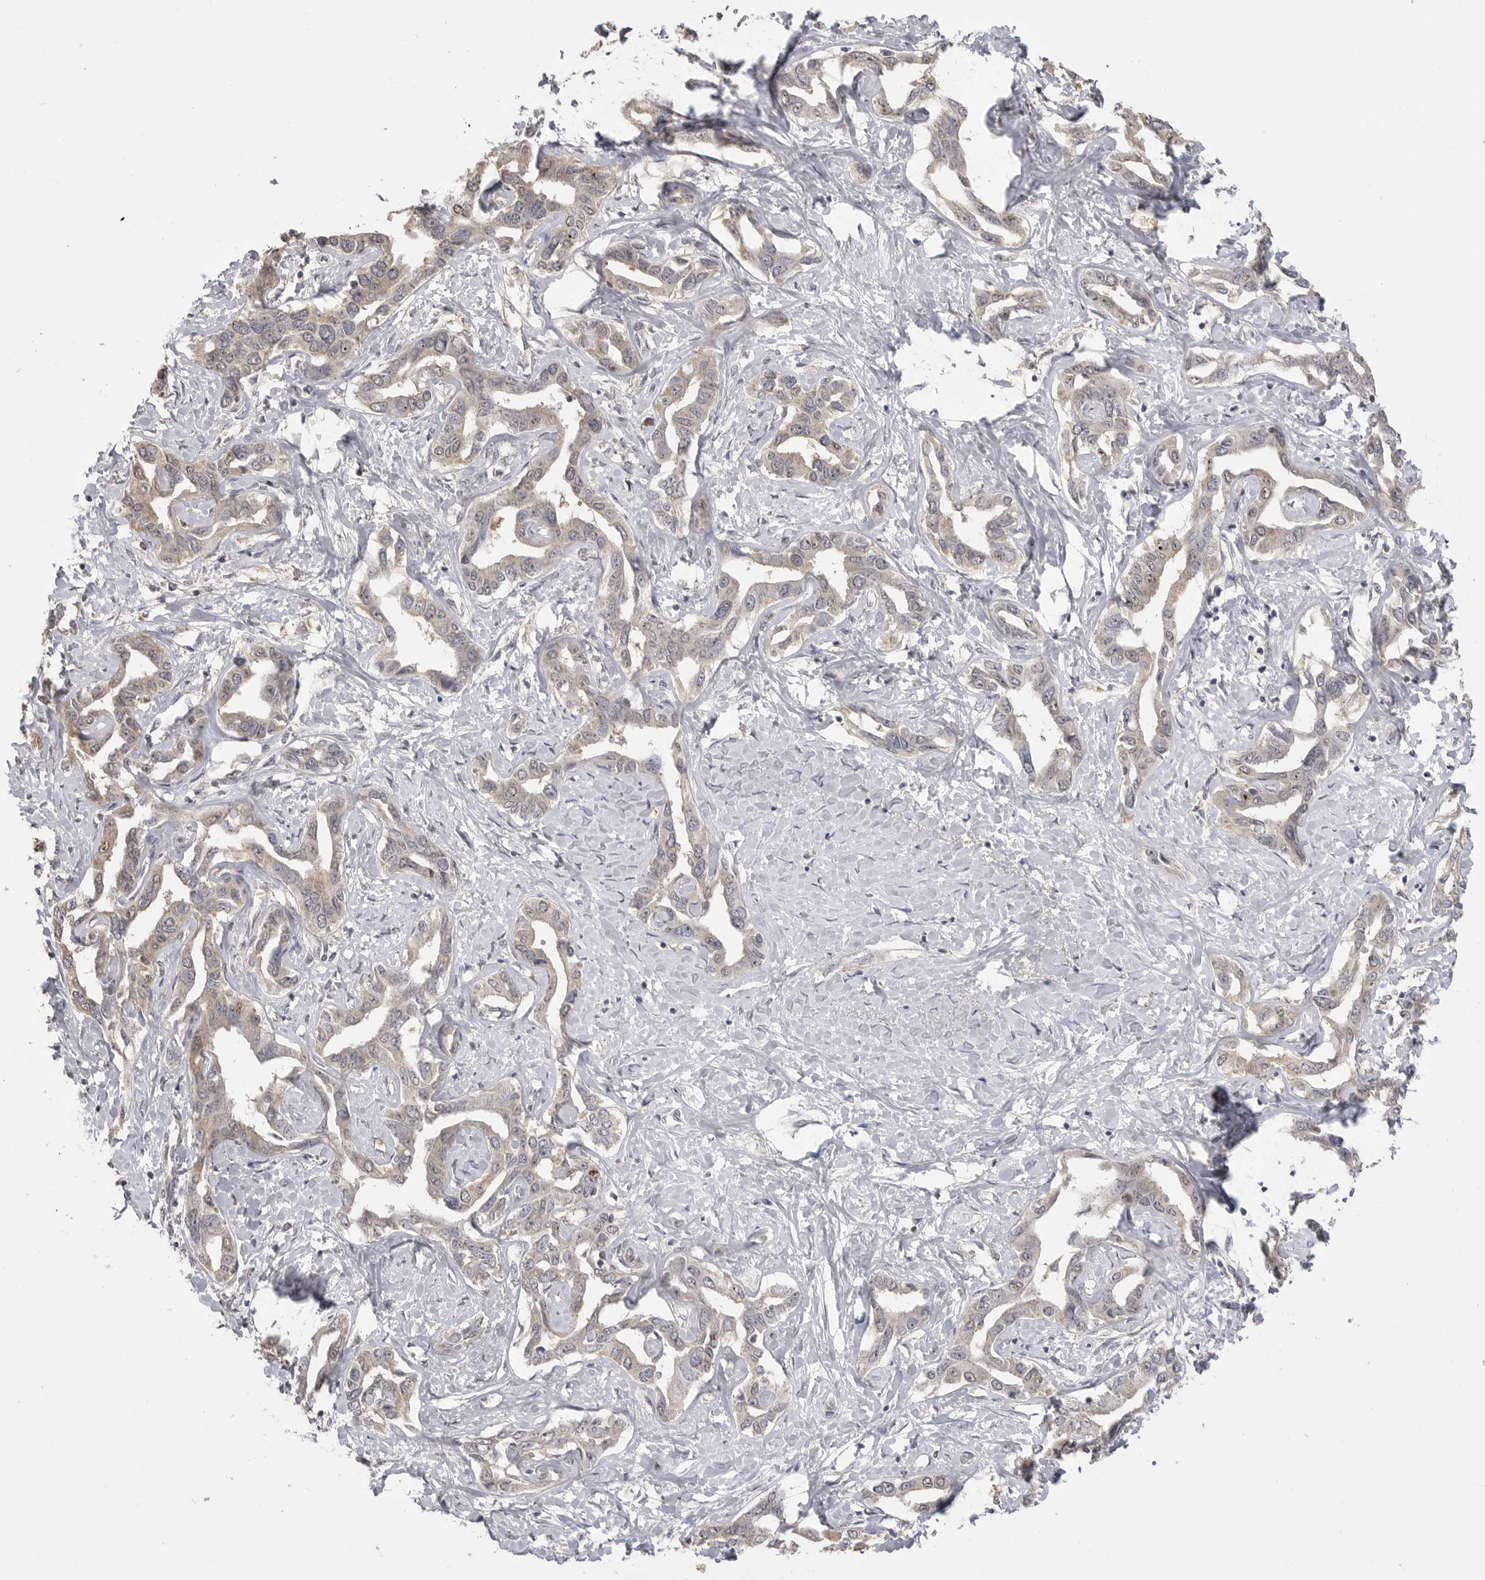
{"staining": {"intensity": "weak", "quantity": "<25%", "location": "cytoplasmic/membranous"}, "tissue": "liver cancer", "cell_type": "Tumor cells", "image_type": "cancer", "snomed": [{"axis": "morphology", "description": "Cholangiocarcinoma"}, {"axis": "topography", "description": "Liver"}], "caption": "The photomicrograph exhibits no significant staining in tumor cells of liver cholangiocarcinoma.", "gene": "ASPSCR1", "patient": {"sex": "male", "age": 59}}